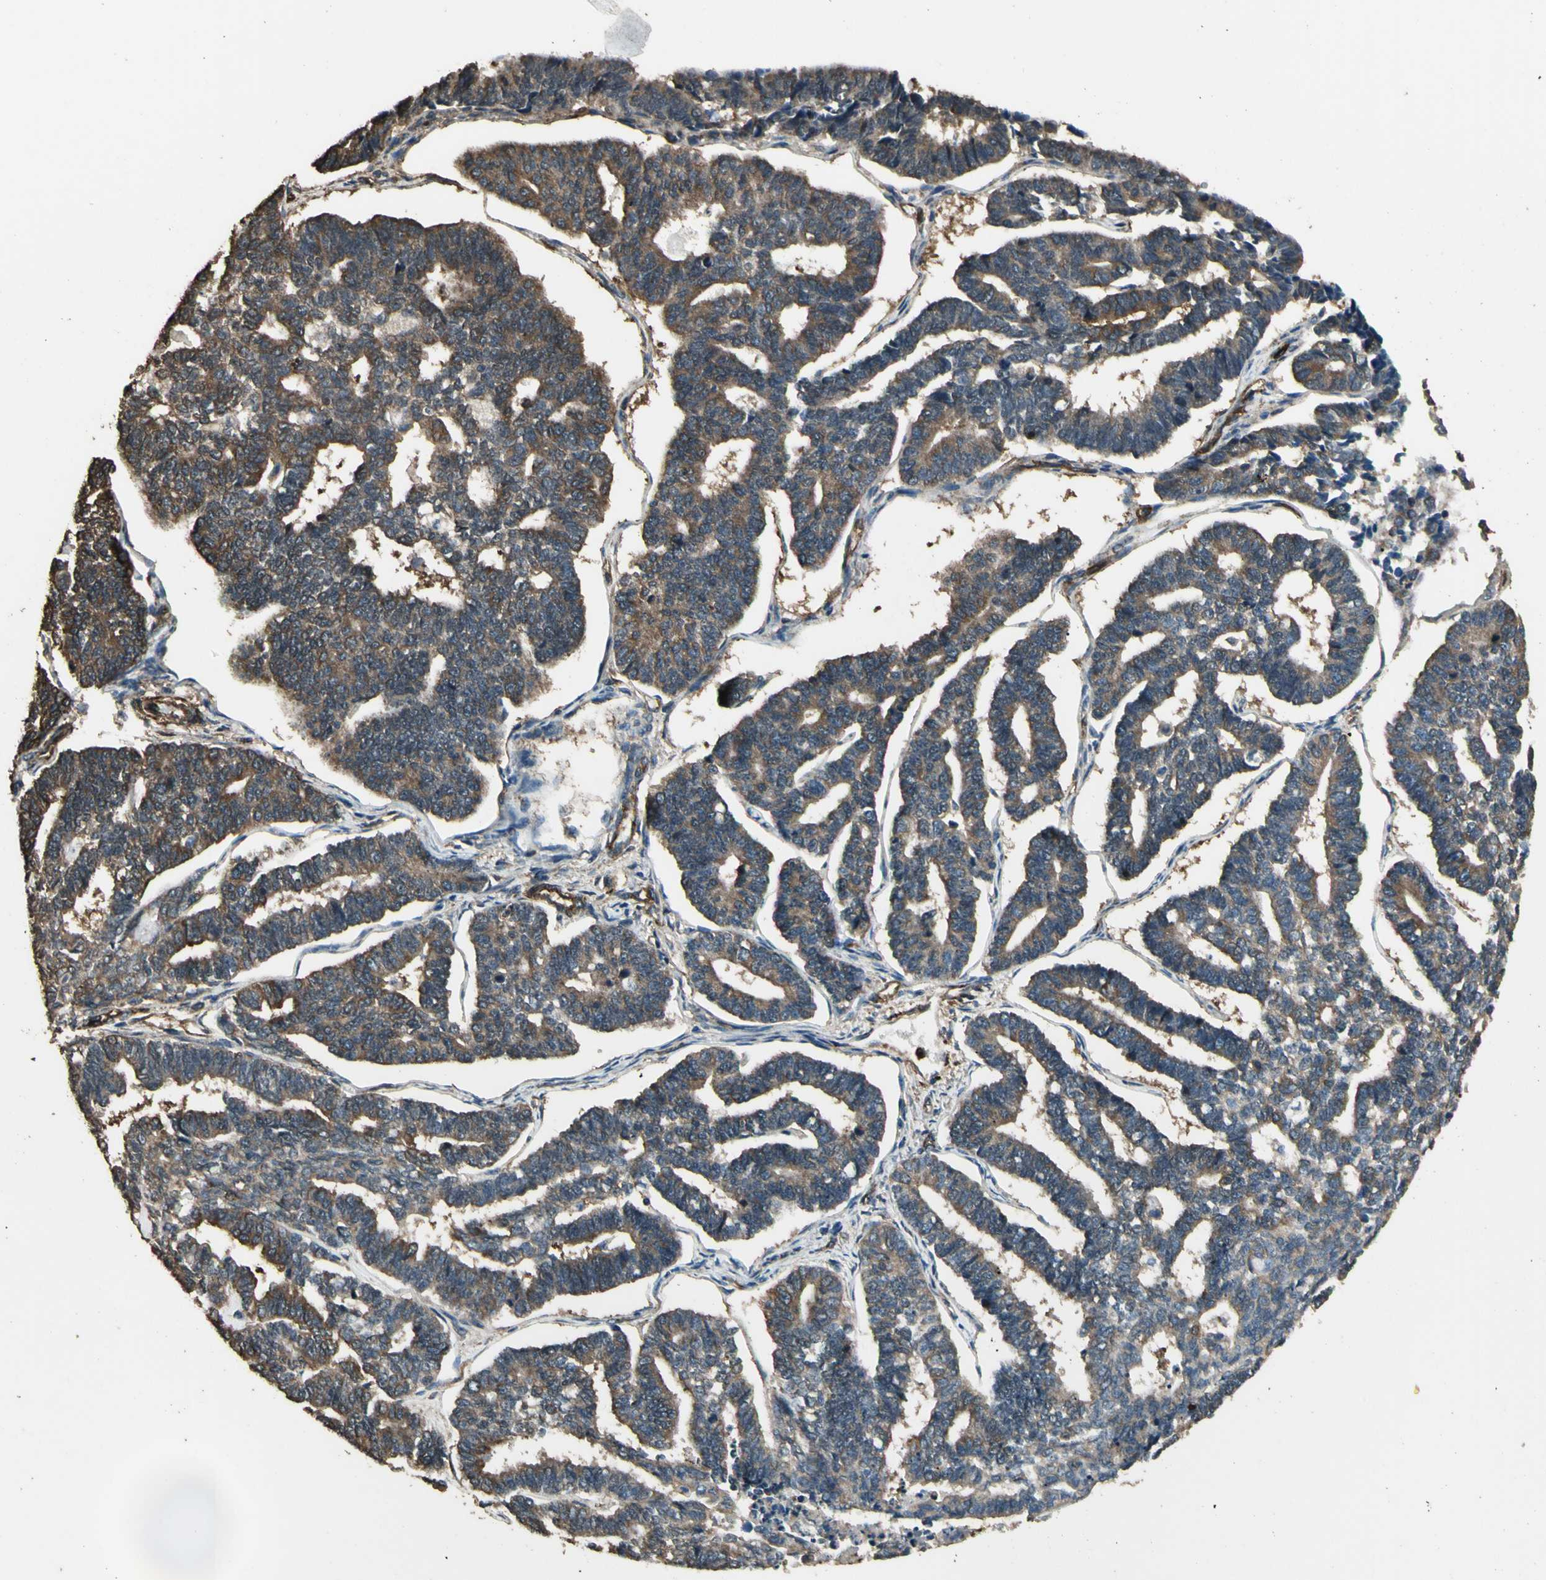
{"staining": {"intensity": "weak", "quantity": ">75%", "location": "cytoplasmic/membranous"}, "tissue": "endometrial cancer", "cell_type": "Tumor cells", "image_type": "cancer", "snomed": [{"axis": "morphology", "description": "Adenocarcinoma, NOS"}, {"axis": "topography", "description": "Endometrium"}], "caption": "This is a photomicrograph of IHC staining of adenocarcinoma (endometrial), which shows weak expression in the cytoplasmic/membranous of tumor cells.", "gene": "TSPO", "patient": {"sex": "female", "age": 70}}